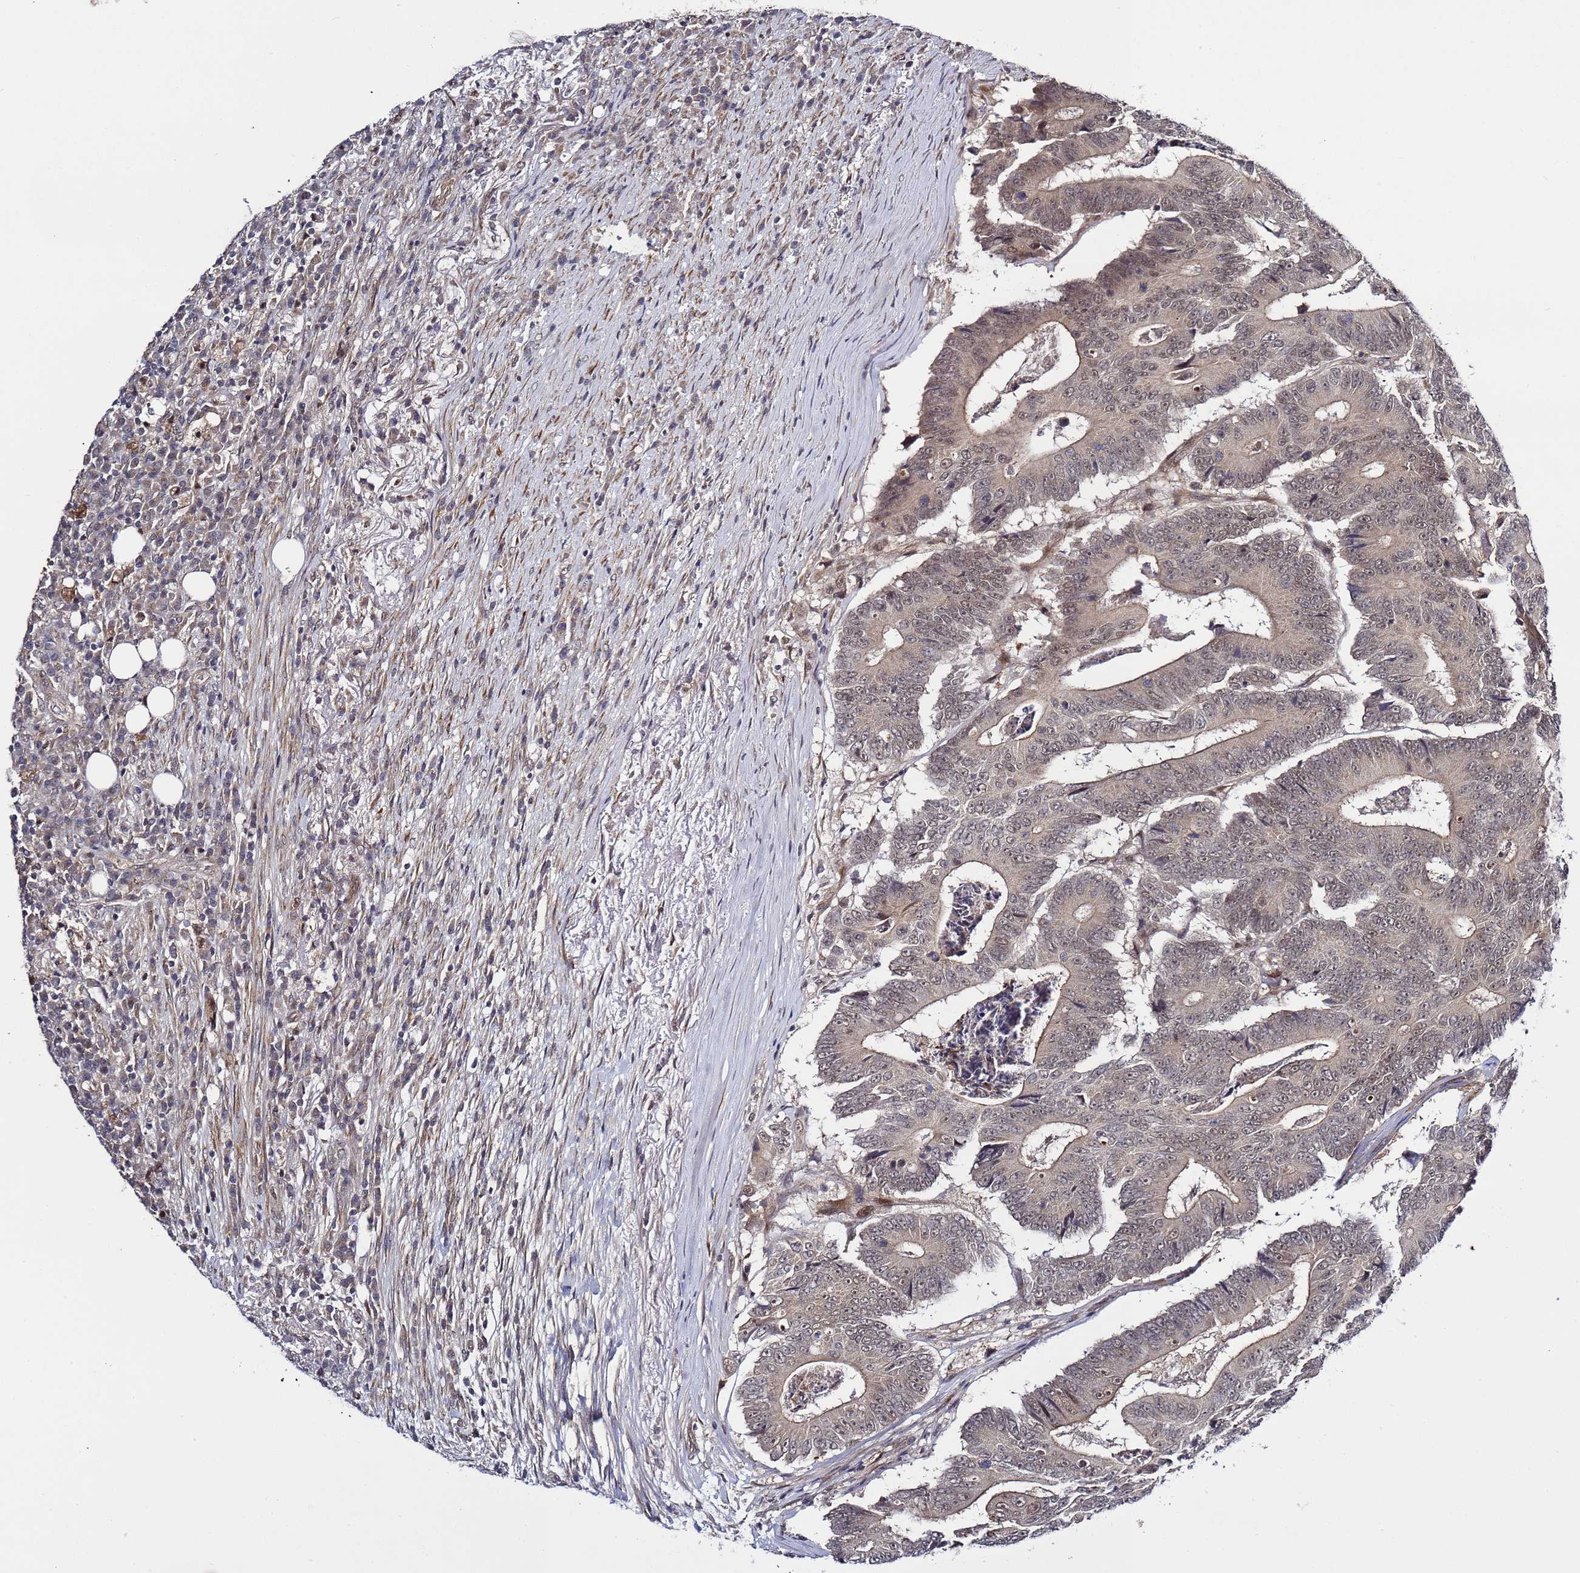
{"staining": {"intensity": "weak", "quantity": ">75%", "location": "cytoplasmic/membranous,nuclear"}, "tissue": "colorectal cancer", "cell_type": "Tumor cells", "image_type": "cancer", "snomed": [{"axis": "morphology", "description": "Adenocarcinoma, NOS"}, {"axis": "topography", "description": "Colon"}], "caption": "Protein staining of colorectal cancer (adenocarcinoma) tissue displays weak cytoplasmic/membranous and nuclear staining in approximately >75% of tumor cells.", "gene": "POLR2D", "patient": {"sex": "male", "age": 83}}